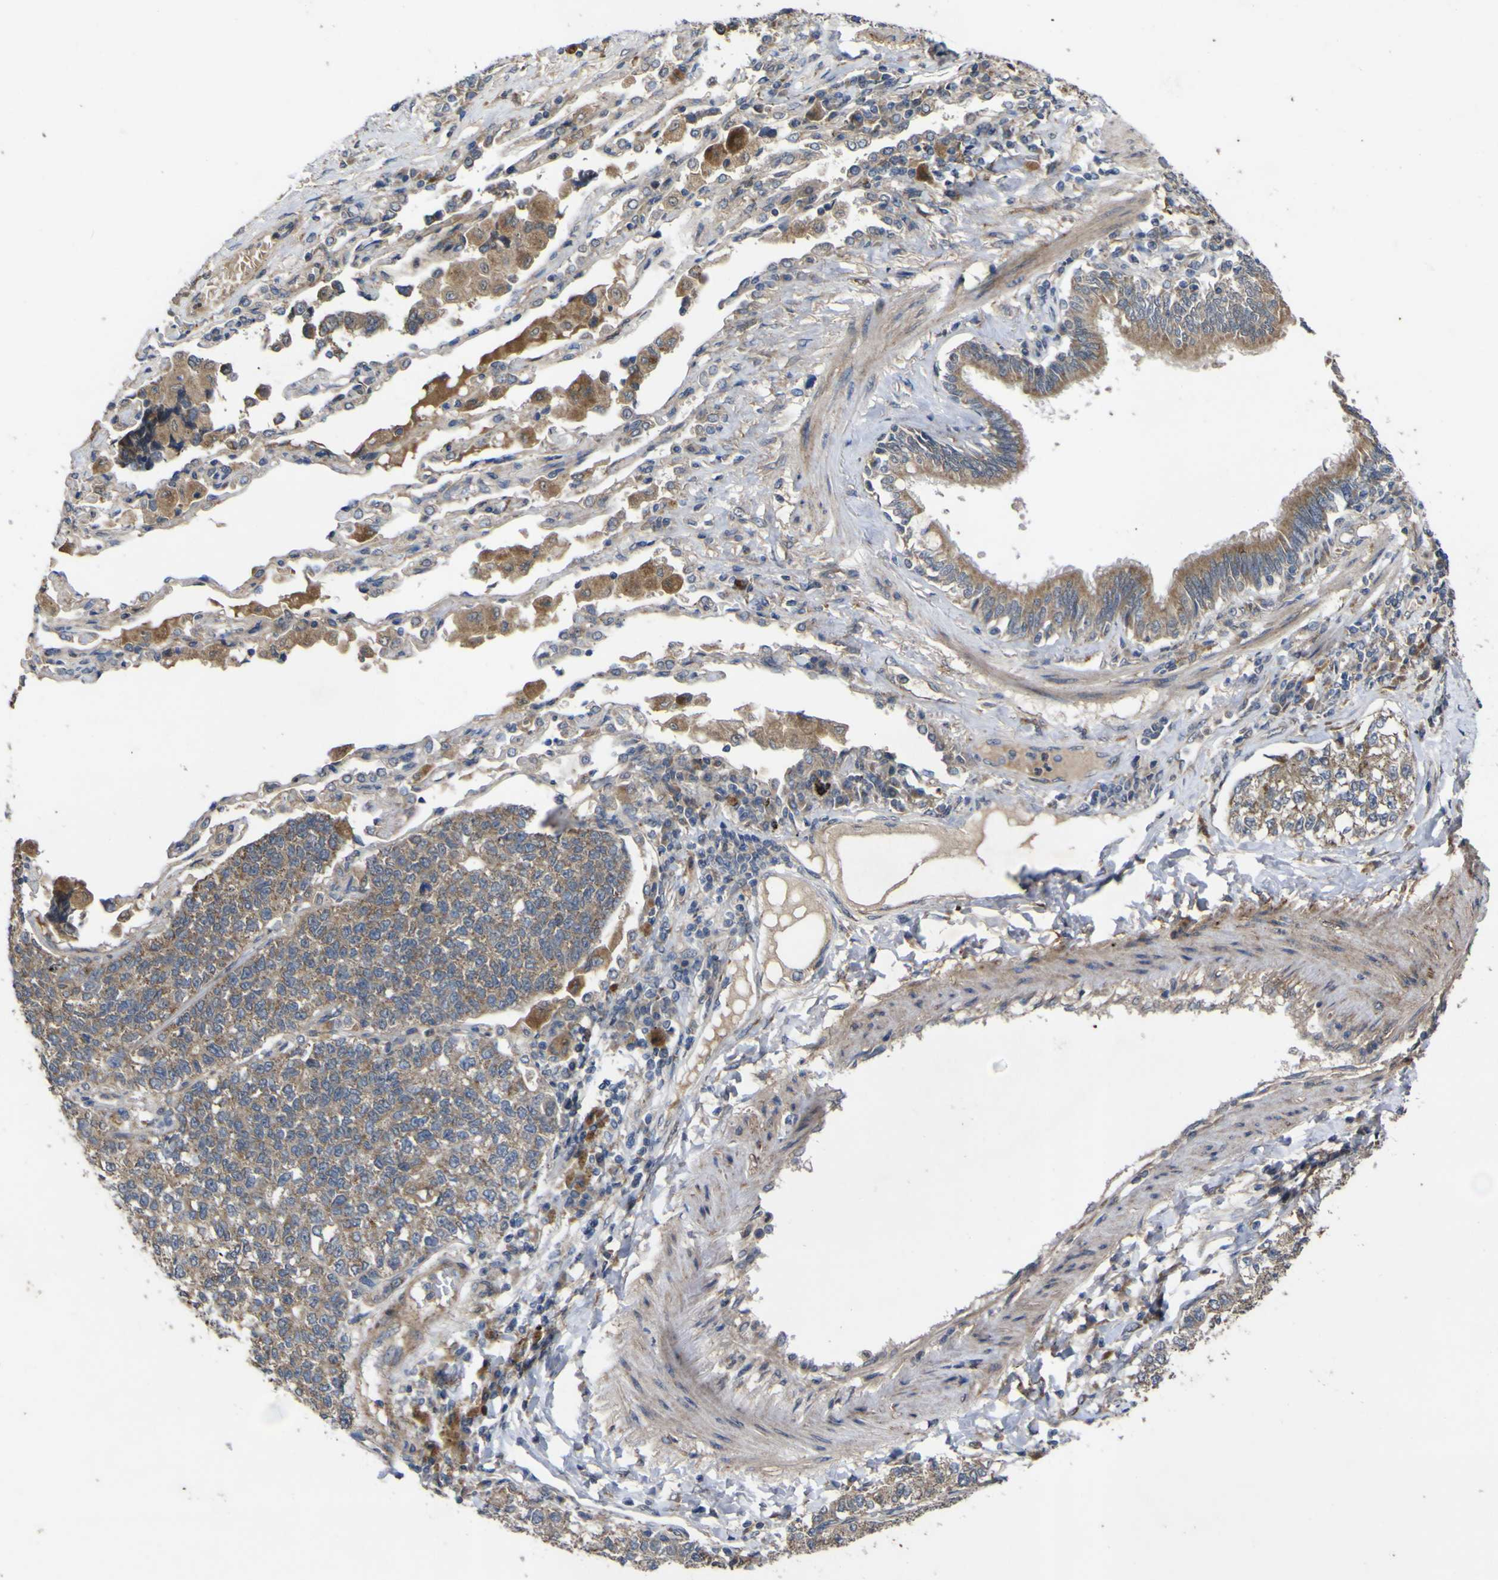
{"staining": {"intensity": "moderate", "quantity": ">75%", "location": "cytoplasmic/membranous"}, "tissue": "lung cancer", "cell_type": "Tumor cells", "image_type": "cancer", "snomed": [{"axis": "morphology", "description": "Adenocarcinoma, NOS"}, {"axis": "topography", "description": "Lung"}], "caption": "A high-resolution micrograph shows immunohistochemistry (IHC) staining of lung cancer, which demonstrates moderate cytoplasmic/membranous positivity in about >75% of tumor cells.", "gene": "IRAK2", "patient": {"sex": "male", "age": 49}}